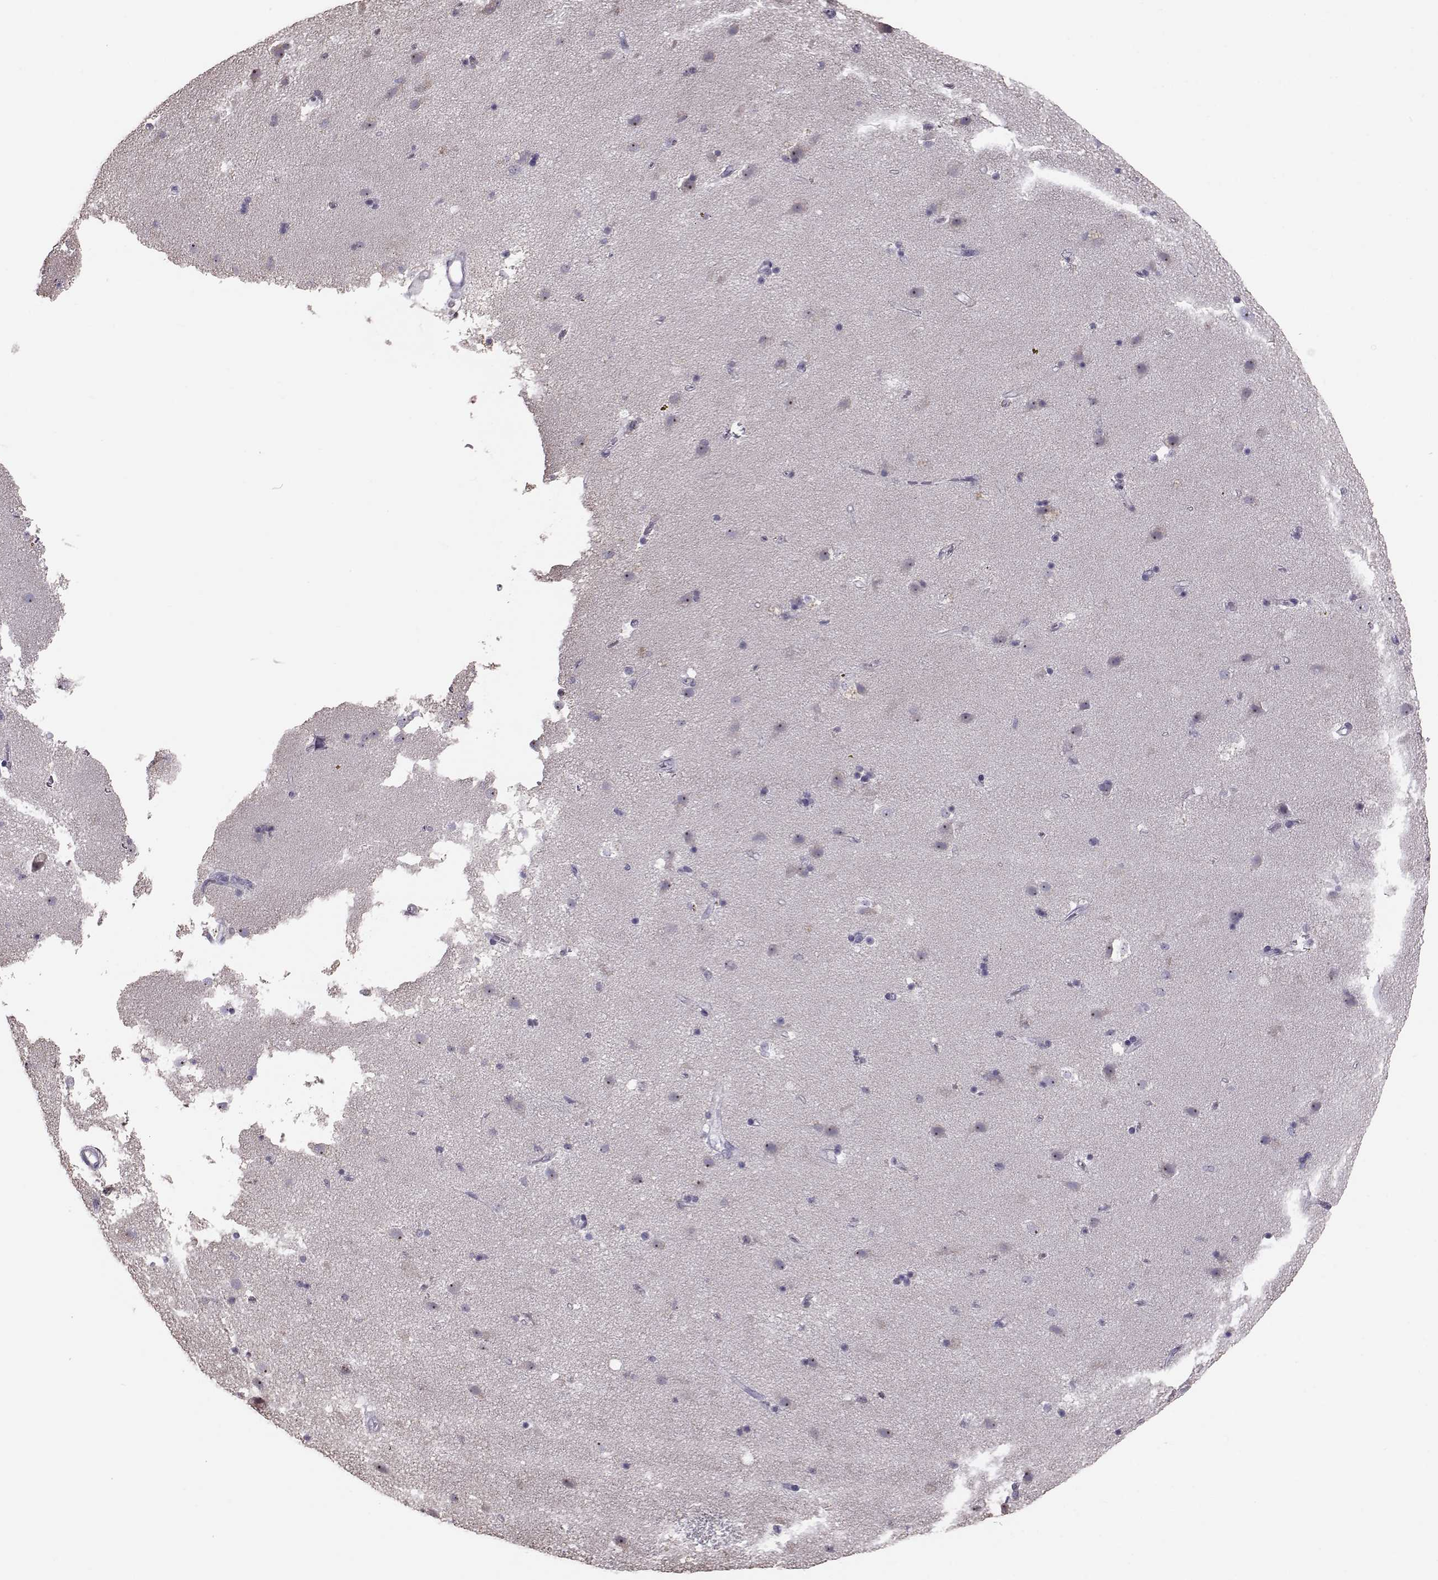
{"staining": {"intensity": "negative", "quantity": "none", "location": "none"}, "tissue": "caudate", "cell_type": "Glial cells", "image_type": "normal", "snomed": [{"axis": "morphology", "description": "Normal tissue, NOS"}, {"axis": "topography", "description": "Lateral ventricle wall"}], "caption": "IHC histopathology image of benign human caudate stained for a protein (brown), which reveals no positivity in glial cells.", "gene": "ALDH3A1", "patient": {"sex": "female", "age": 71}}